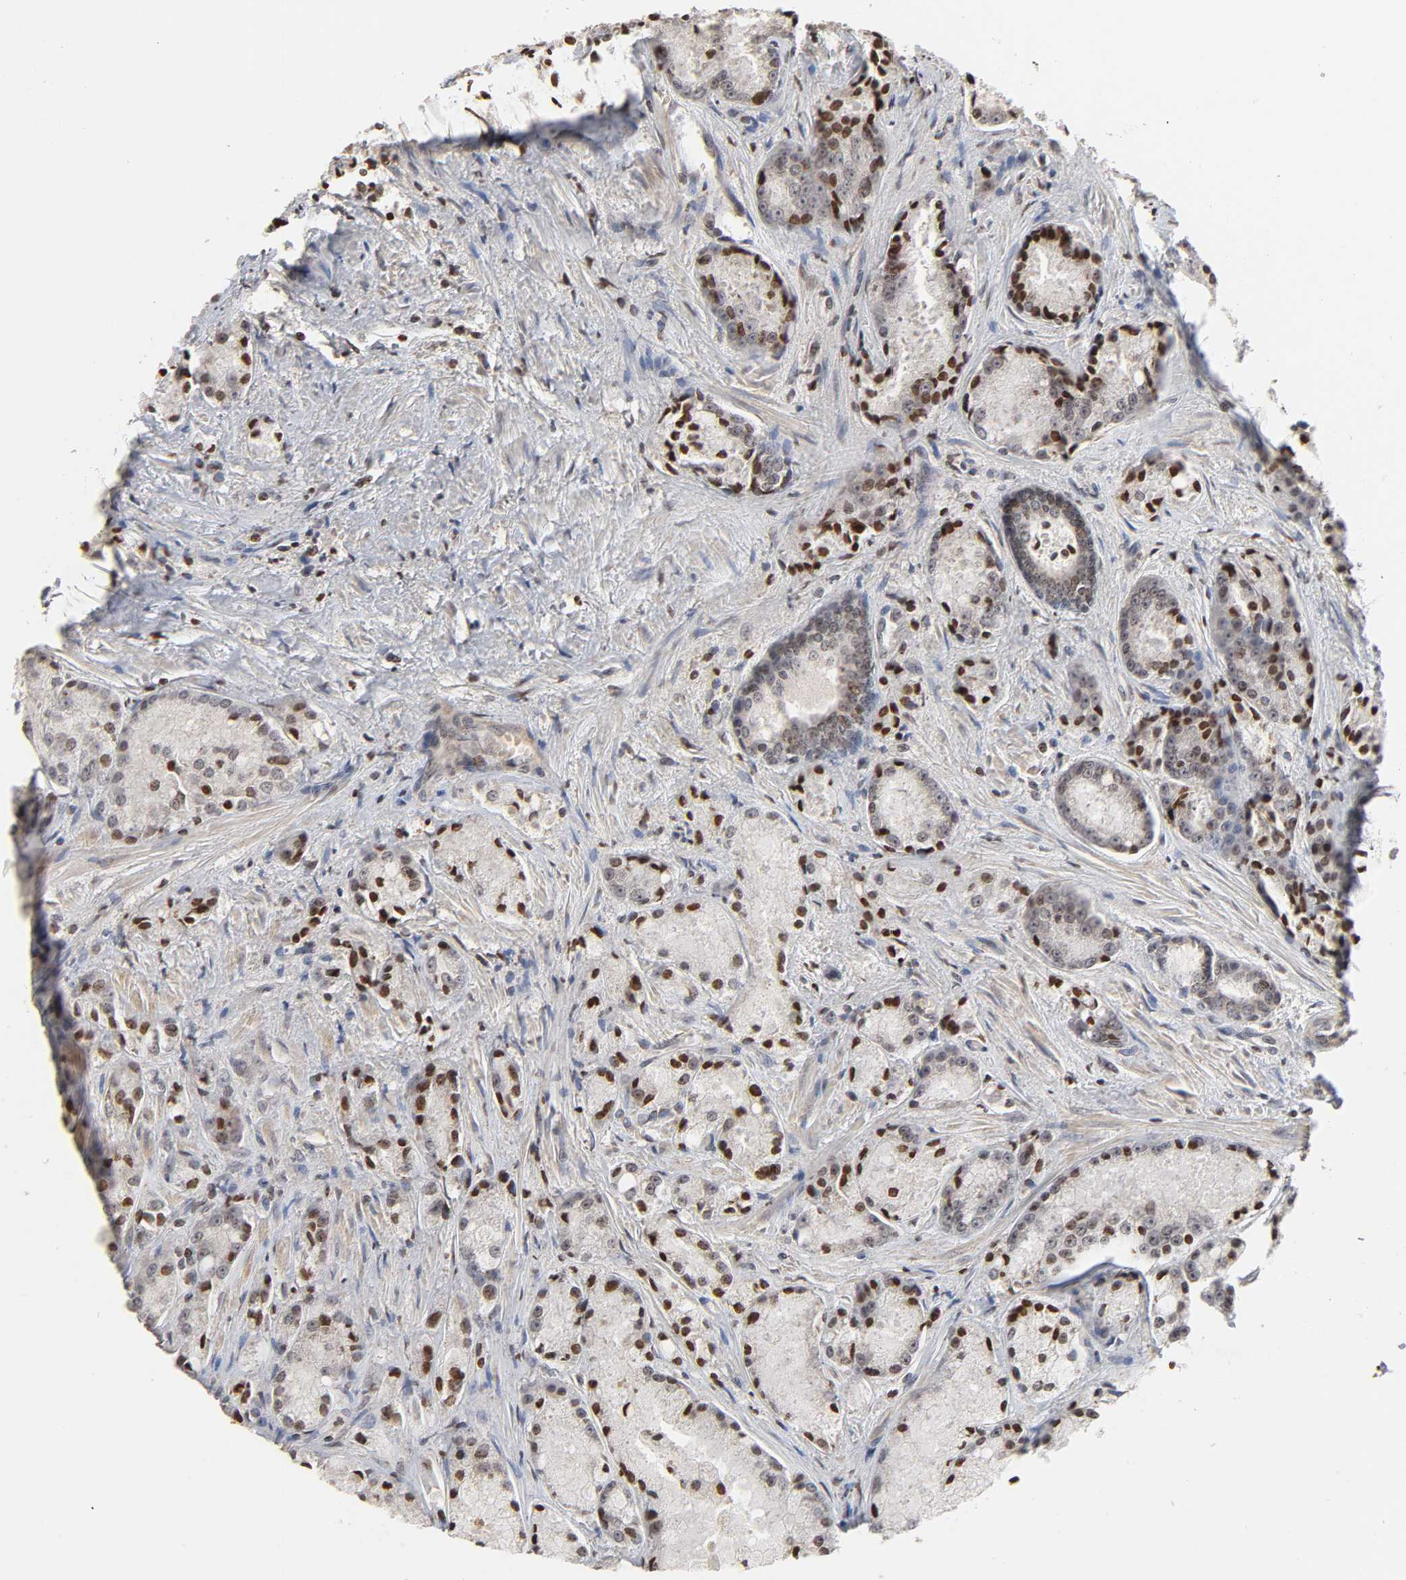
{"staining": {"intensity": "strong", "quantity": "25%-75%", "location": "nuclear"}, "tissue": "prostate cancer", "cell_type": "Tumor cells", "image_type": "cancer", "snomed": [{"axis": "morphology", "description": "Adenocarcinoma, Low grade"}, {"axis": "topography", "description": "Prostate"}], "caption": "This is an image of immunohistochemistry staining of low-grade adenocarcinoma (prostate), which shows strong expression in the nuclear of tumor cells.", "gene": "ZNF473", "patient": {"sex": "male", "age": 64}}